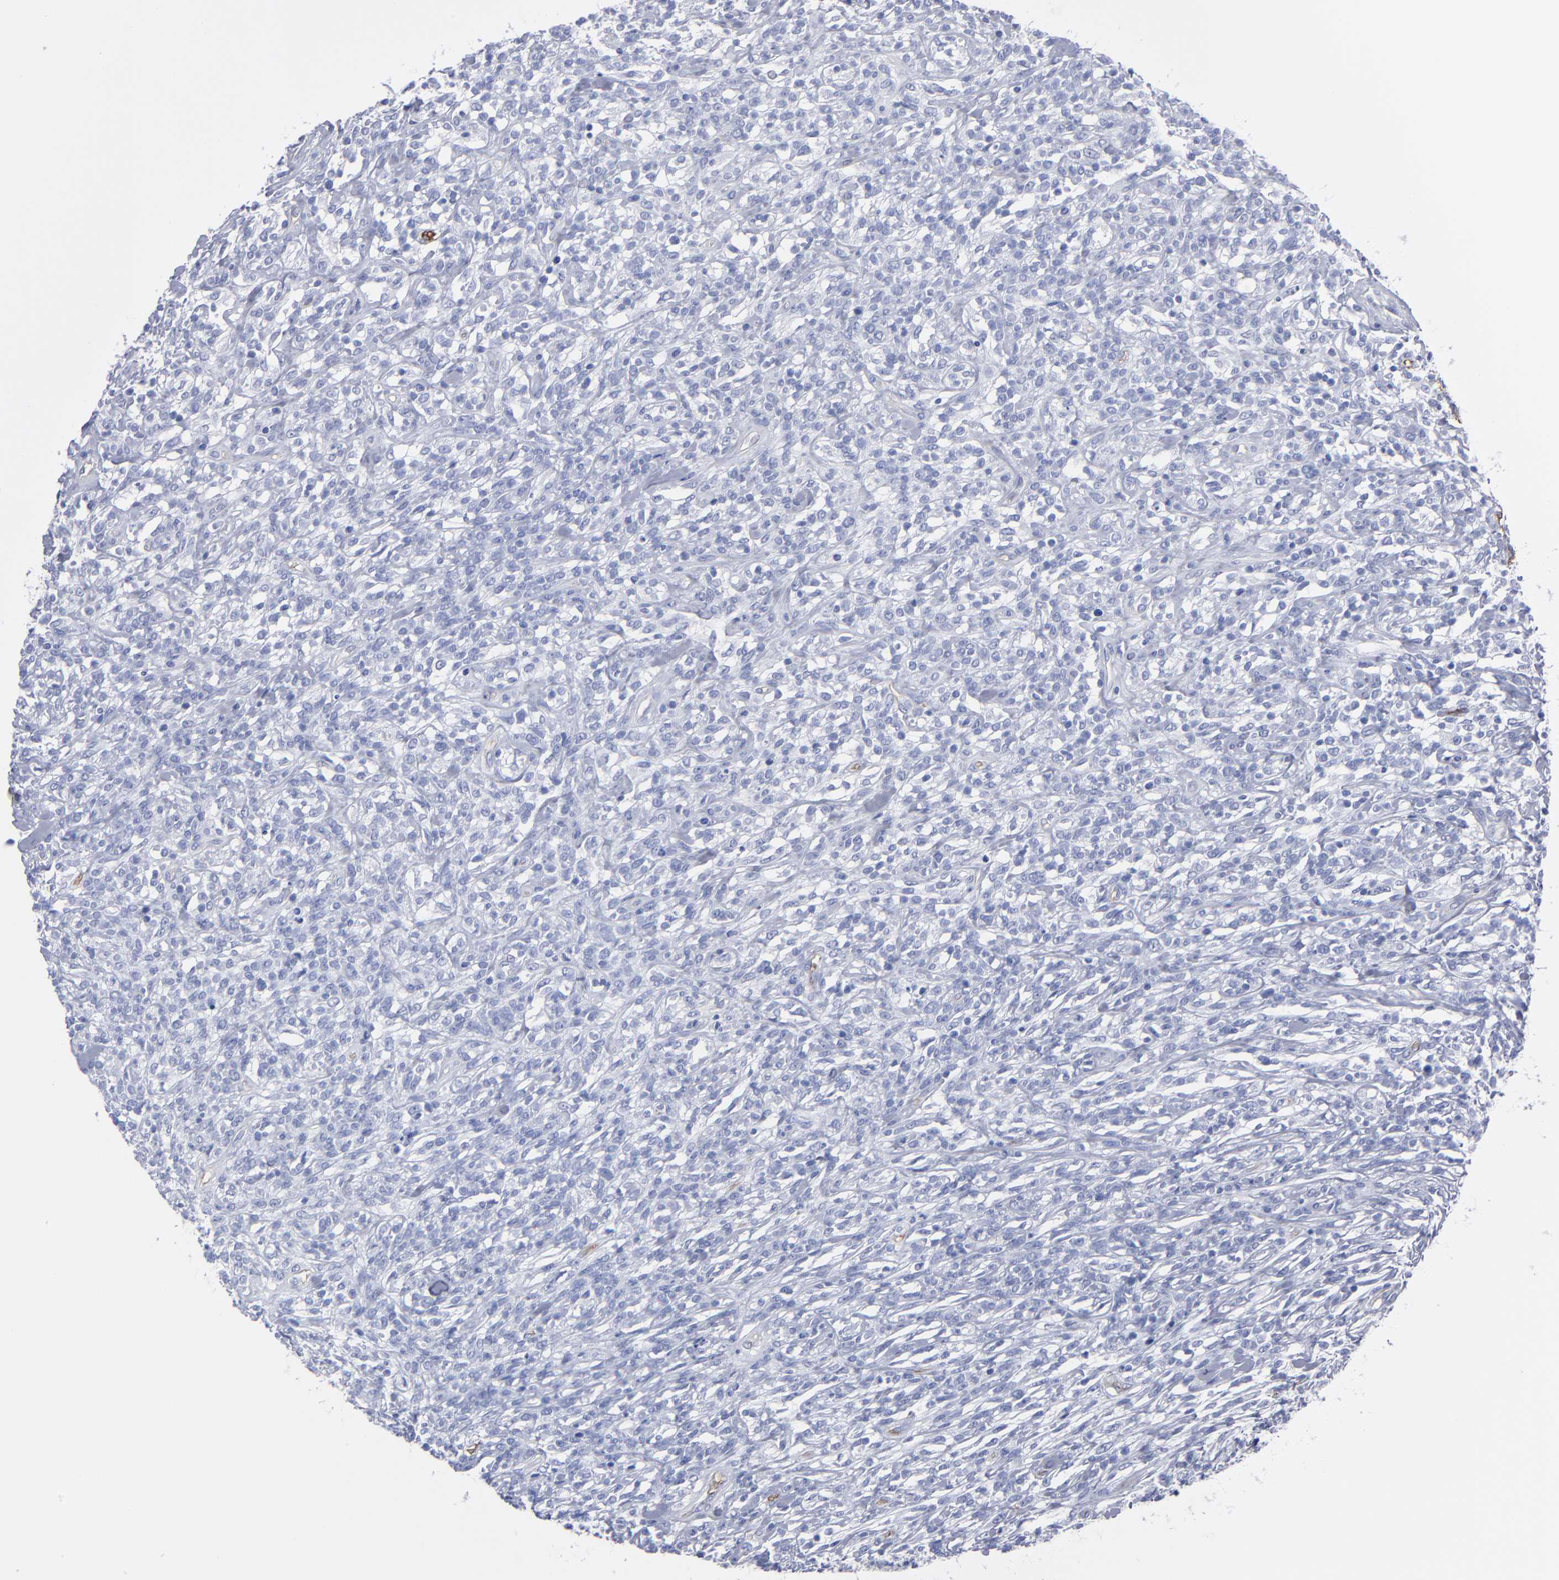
{"staining": {"intensity": "negative", "quantity": "none", "location": "none"}, "tissue": "lymphoma", "cell_type": "Tumor cells", "image_type": "cancer", "snomed": [{"axis": "morphology", "description": "Malignant lymphoma, non-Hodgkin's type, High grade"}, {"axis": "topography", "description": "Lymph node"}], "caption": "Immunohistochemical staining of high-grade malignant lymphoma, non-Hodgkin's type shows no significant positivity in tumor cells.", "gene": "TM4SF1", "patient": {"sex": "female", "age": 73}}